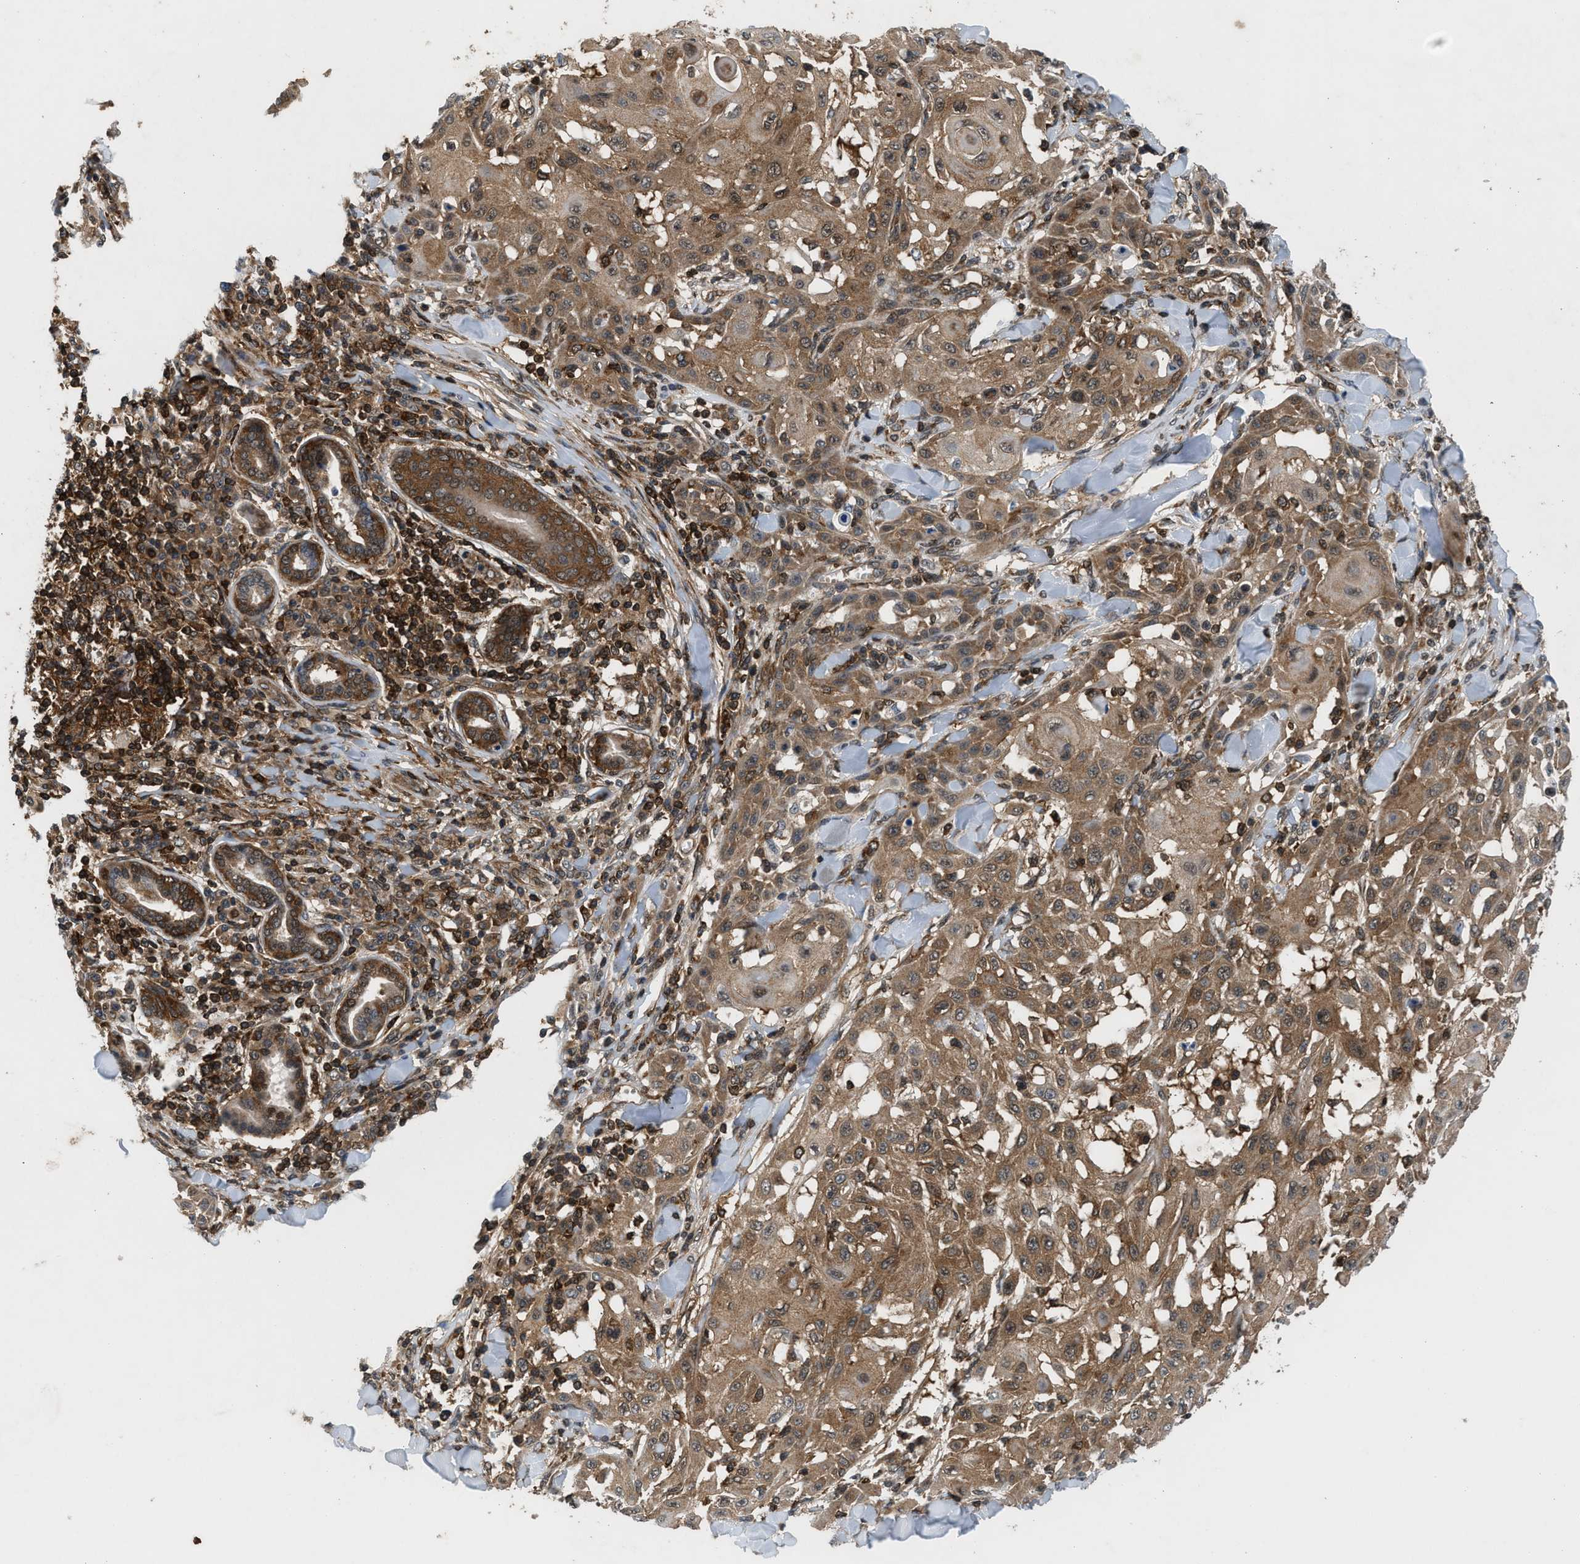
{"staining": {"intensity": "moderate", "quantity": ">75%", "location": "cytoplasmic/membranous"}, "tissue": "skin cancer", "cell_type": "Tumor cells", "image_type": "cancer", "snomed": [{"axis": "morphology", "description": "Squamous cell carcinoma, NOS"}, {"axis": "topography", "description": "Skin"}], "caption": "Immunohistochemistry (IHC) micrograph of human squamous cell carcinoma (skin) stained for a protein (brown), which reveals medium levels of moderate cytoplasmic/membranous expression in approximately >75% of tumor cells.", "gene": "OXSR1", "patient": {"sex": "male", "age": 24}}